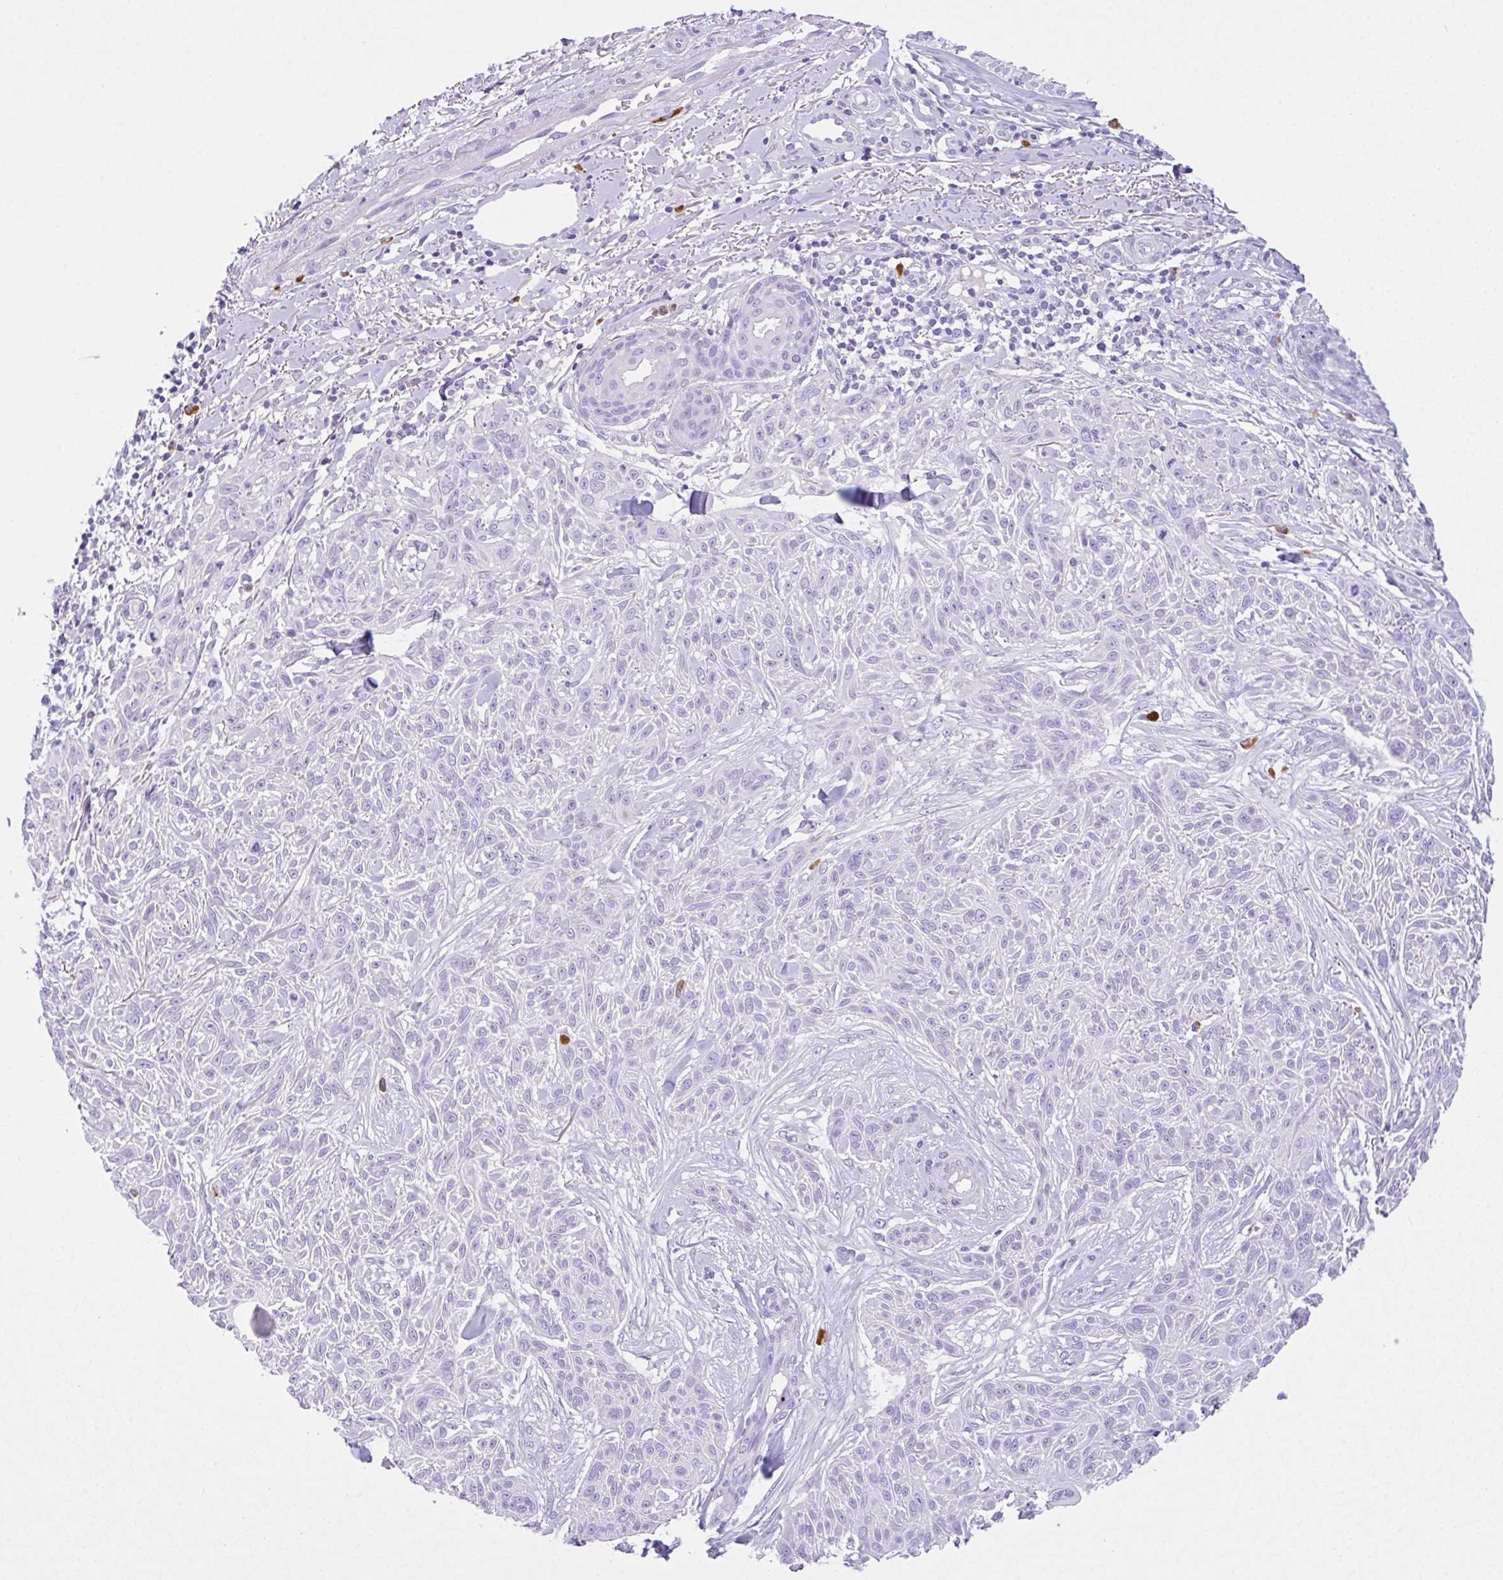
{"staining": {"intensity": "negative", "quantity": "none", "location": "none"}, "tissue": "skin cancer", "cell_type": "Tumor cells", "image_type": "cancer", "snomed": [{"axis": "morphology", "description": "Squamous cell carcinoma, NOS"}, {"axis": "topography", "description": "Skin"}], "caption": "This is an IHC image of squamous cell carcinoma (skin). There is no staining in tumor cells.", "gene": "NCF1", "patient": {"sex": "male", "age": 86}}